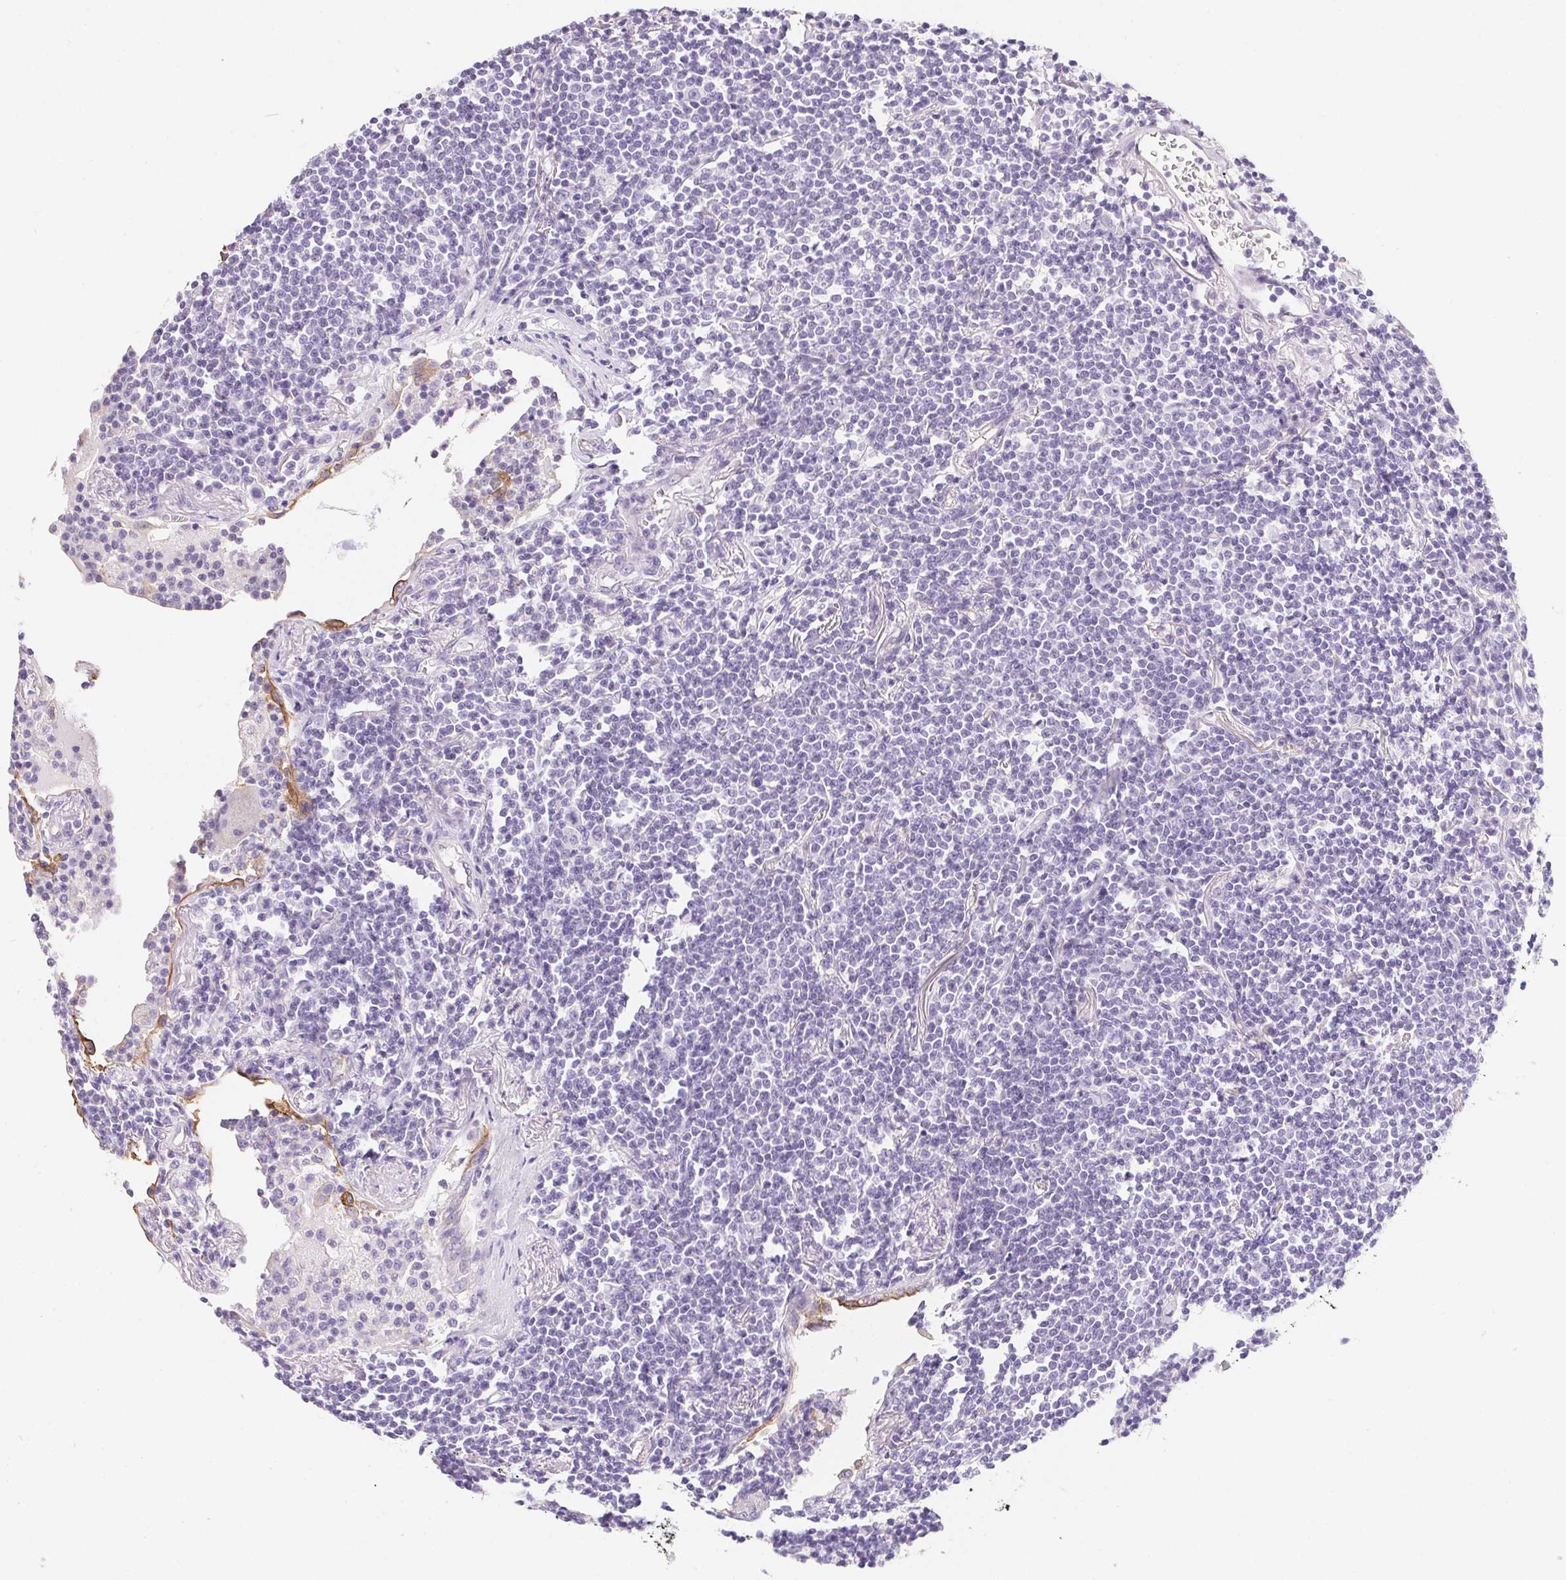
{"staining": {"intensity": "negative", "quantity": "none", "location": "none"}, "tissue": "lymphoma", "cell_type": "Tumor cells", "image_type": "cancer", "snomed": [{"axis": "morphology", "description": "Malignant lymphoma, non-Hodgkin's type, Low grade"}, {"axis": "topography", "description": "Lung"}], "caption": "Malignant lymphoma, non-Hodgkin's type (low-grade) was stained to show a protein in brown. There is no significant positivity in tumor cells.", "gene": "AQP5", "patient": {"sex": "female", "age": 71}}